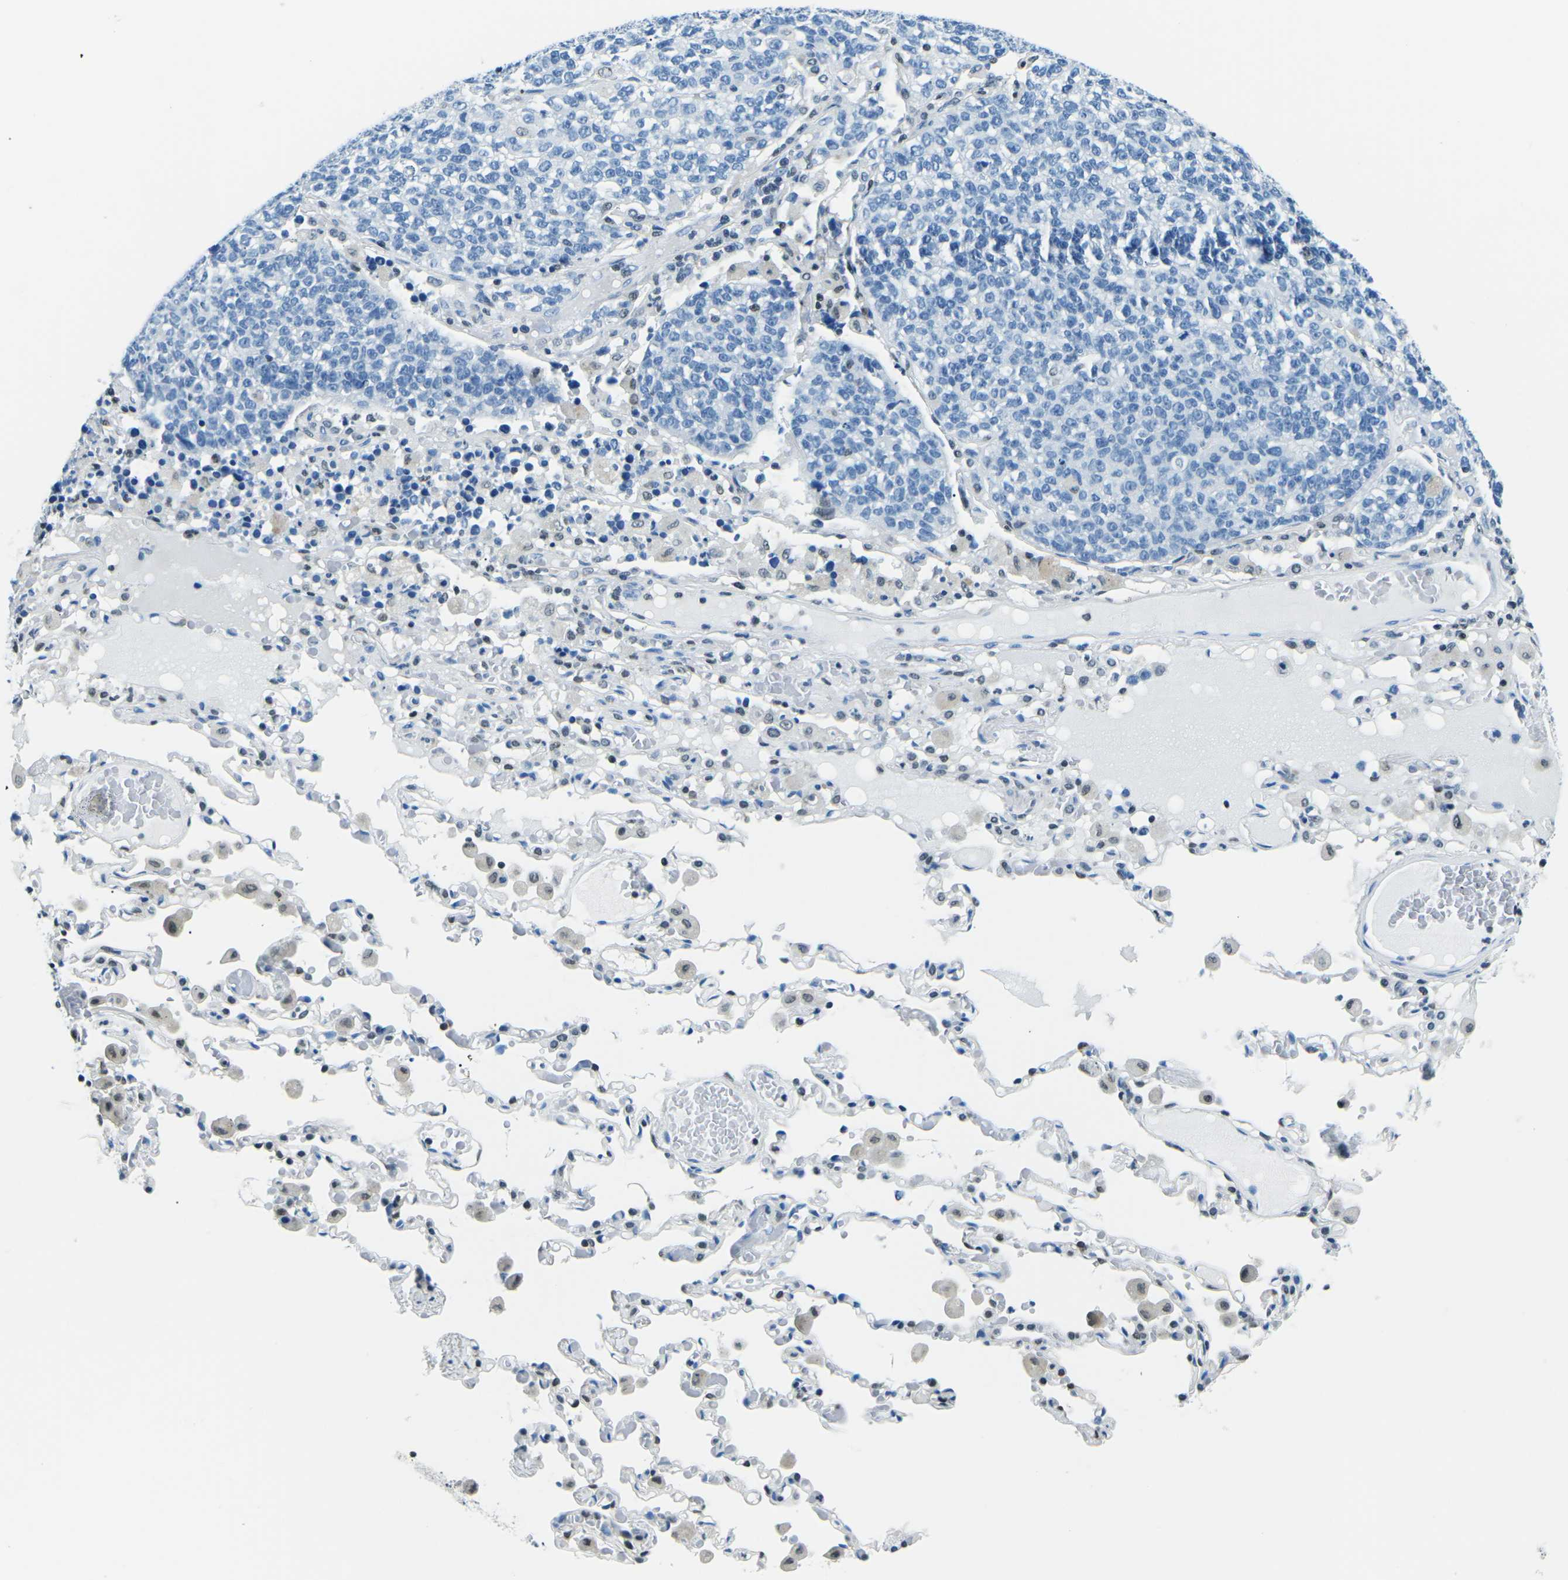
{"staining": {"intensity": "negative", "quantity": "none", "location": "none"}, "tissue": "lung cancer", "cell_type": "Tumor cells", "image_type": "cancer", "snomed": [{"axis": "morphology", "description": "Adenocarcinoma, NOS"}, {"axis": "topography", "description": "Lung"}], "caption": "Tumor cells show no significant protein expression in adenocarcinoma (lung). (Stains: DAB immunohistochemistry with hematoxylin counter stain, Microscopy: brightfield microscopy at high magnification).", "gene": "CELF2", "patient": {"sex": "male", "age": 49}}